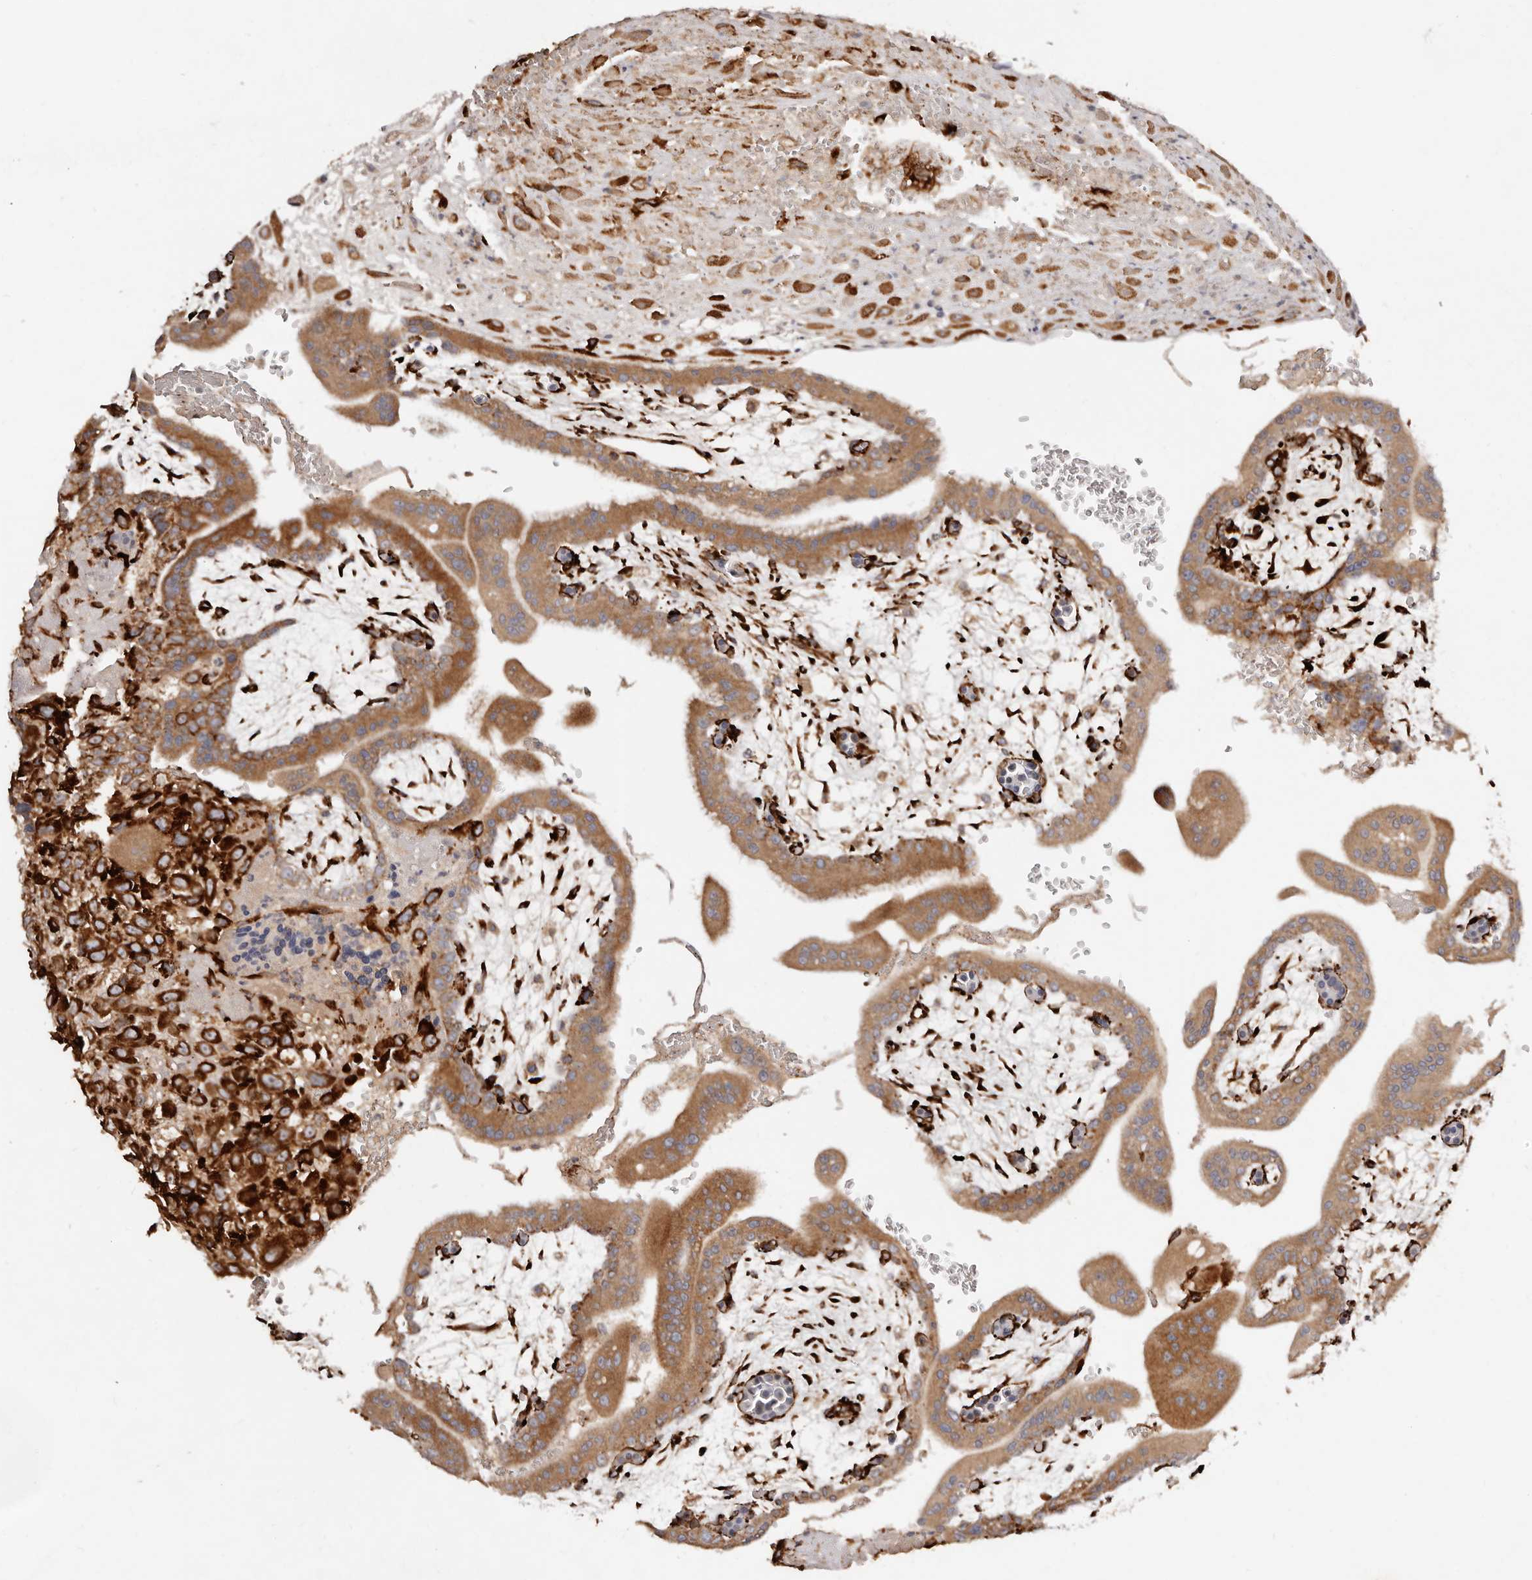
{"staining": {"intensity": "strong", "quantity": ">75%", "location": "cytoplasmic/membranous"}, "tissue": "placenta", "cell_type": "Decidual cells", "image_type": "normal", "snomed": [{"axis": "morphology", "description": "Normal tissue, NOS"}, {"axis": "topography", "description": "Placenta"}], "caption": "Immunohistochemical staining of unremarkable placenta demonstrates >75% levels of strong cytoplasmic/membranous protein positivity in approximately >75% of decidual cells. (brown staining indicates protein expression, while blue staining denotes nuclei).", "gene": "SERPINH1", "patient": {"sex": "female", "age": 35}}